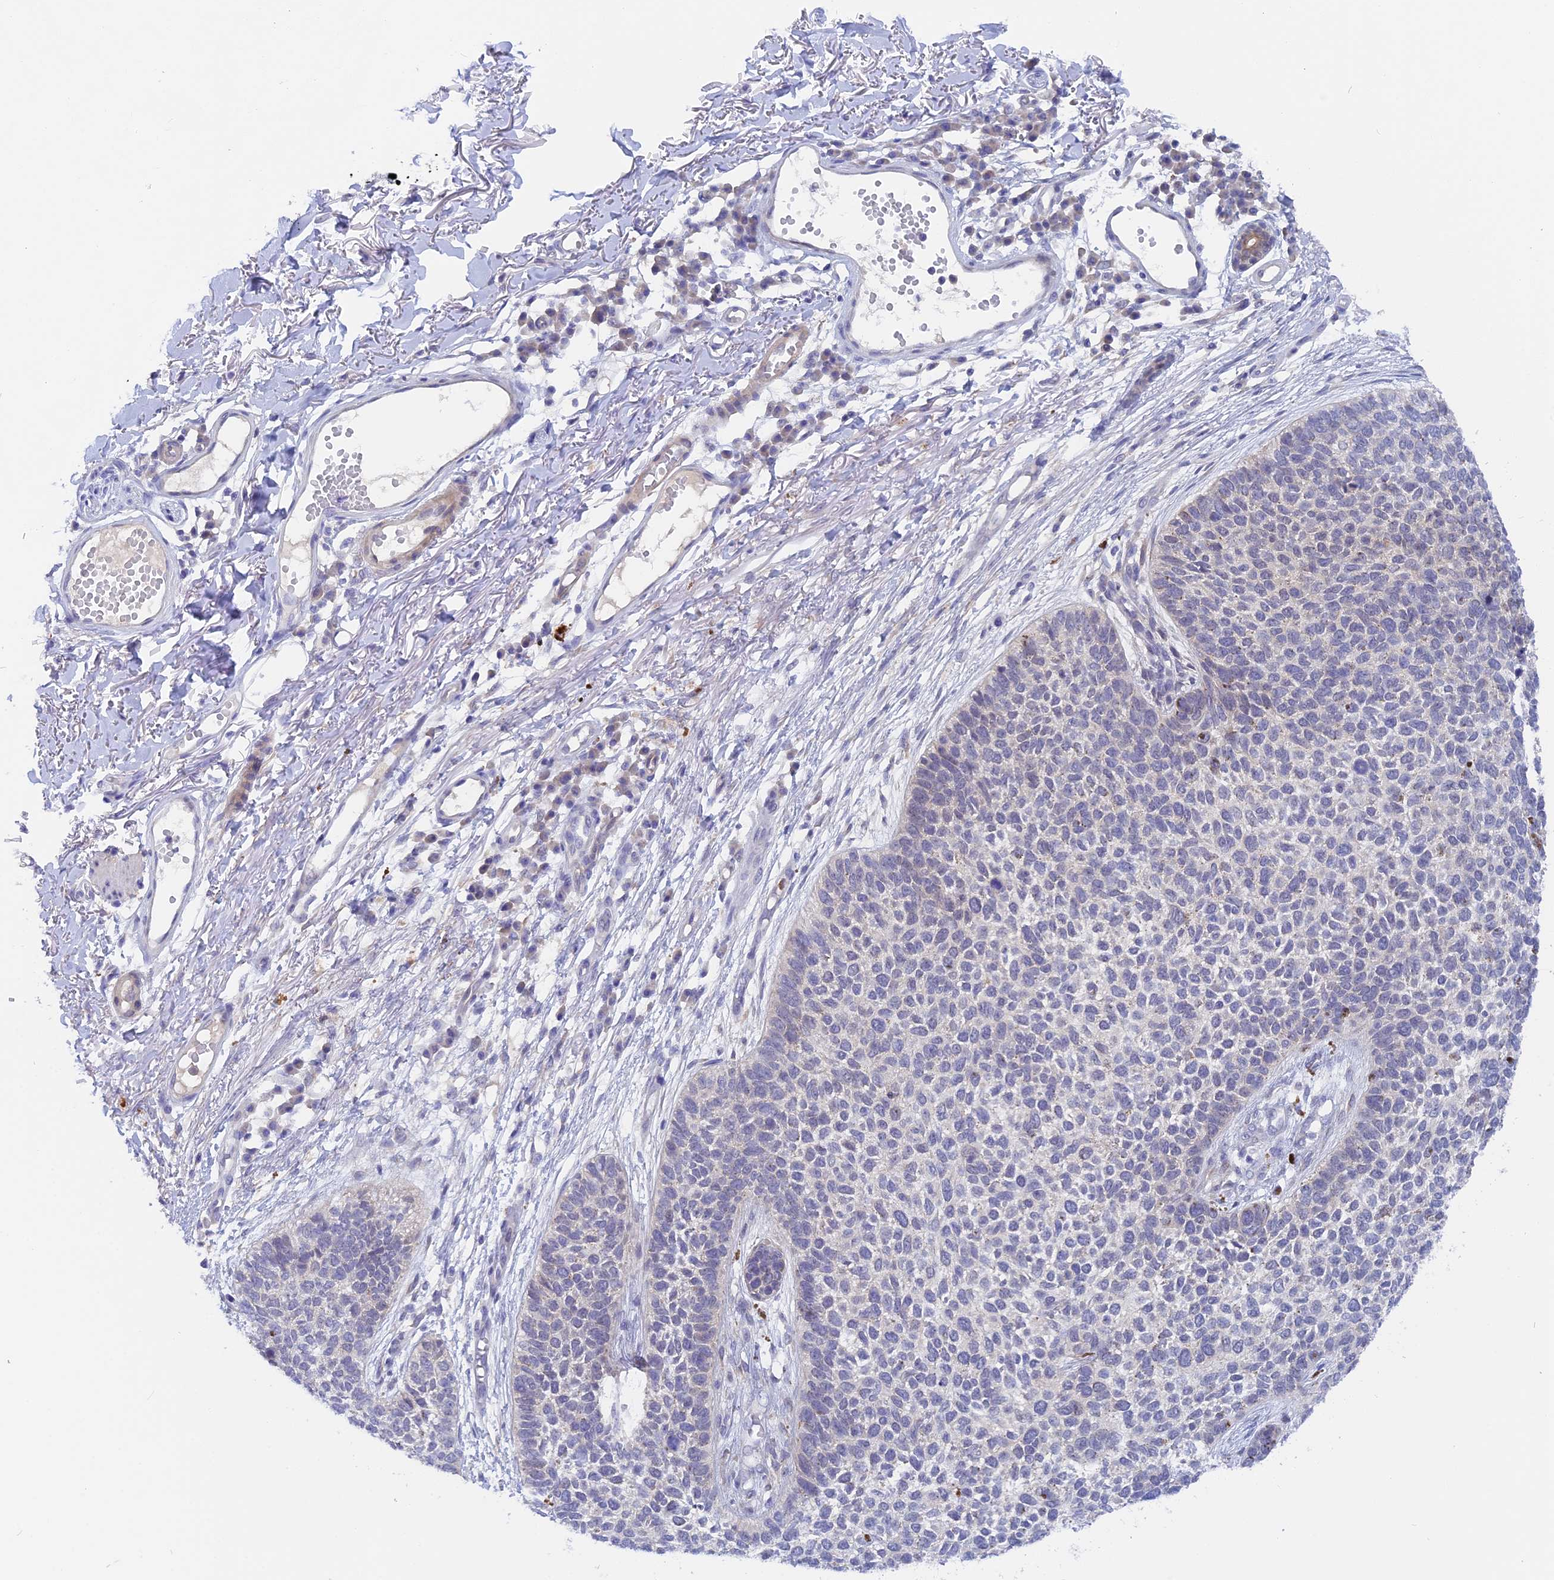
{"staining": {"intensity": "negative", "quantity": "none", "location": "none"}, "tissue": "skin cancer", "cell_type": "Tumor cells", "image_type": "cancer", "snomed": [{"axis": "morphology", "description": "Basal cell carcinoma"}, {"axis": "topography", "description": "Skin"}], "caption": "Tumor cells show no significant protein expression in skin cancer (basal cell carcinoma).", "gene": "DACT3", "patient": {"sex": "female", "age": 84}}